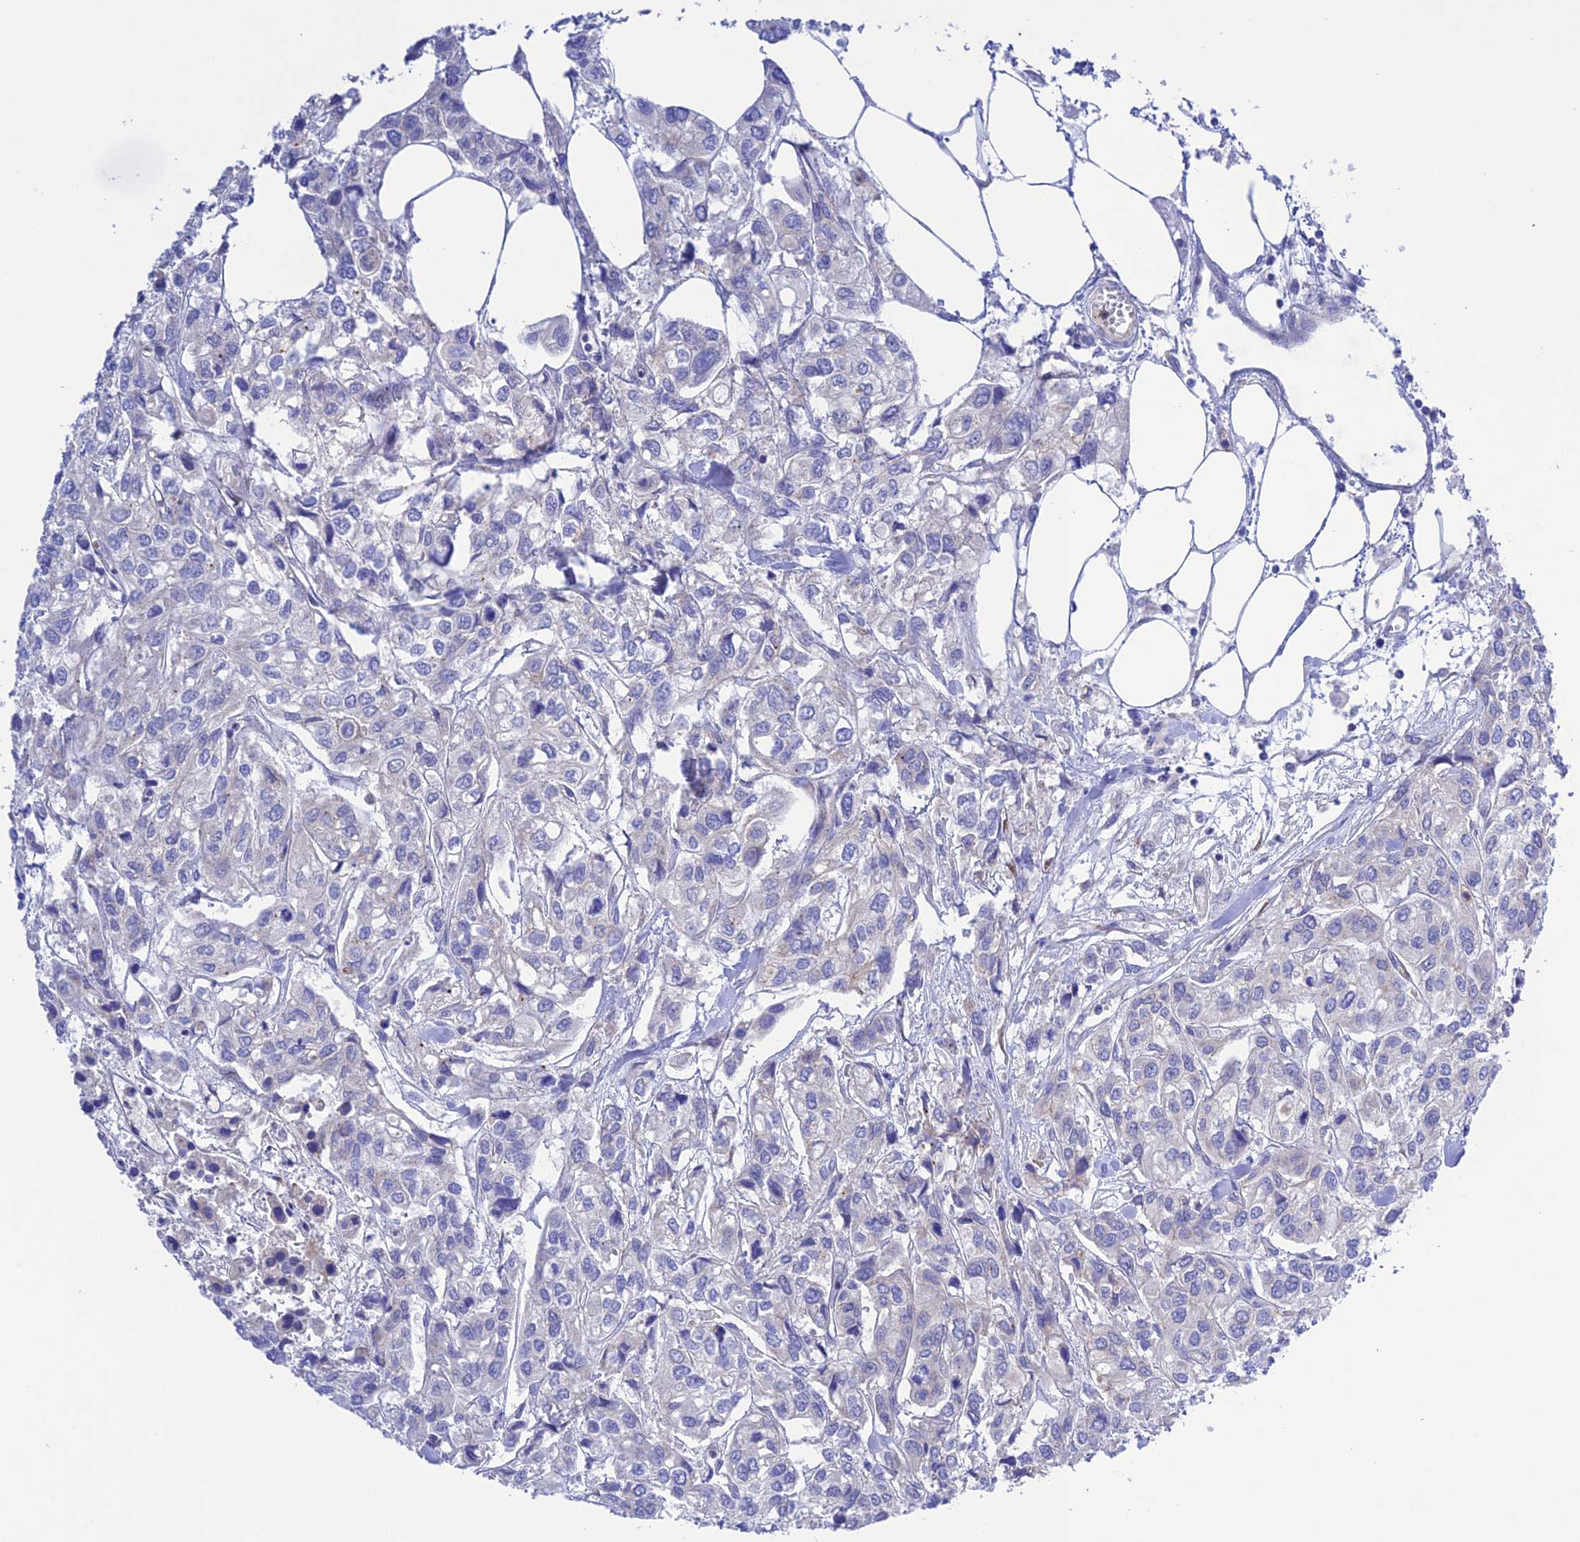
{"staining": {"intensity": "negative", "quantity": "none", "location": "none"}, "tissue": "urothelial cancer", "cell_type": "Tumor cells", "image_type": "cancer", "snomed": [{"axis": "morphology", "description": "Urothelial carcinoma, High grade"}, {"axis": "topography", "description": "Urinary bladder"}], "caption": "This is an immunohistochemistry (IHC) histopathology image of urothelial cancer. There is no staining in tumor cells.", "gene": "CHSY3", "patient": {"sex": "male", "age": 67}}